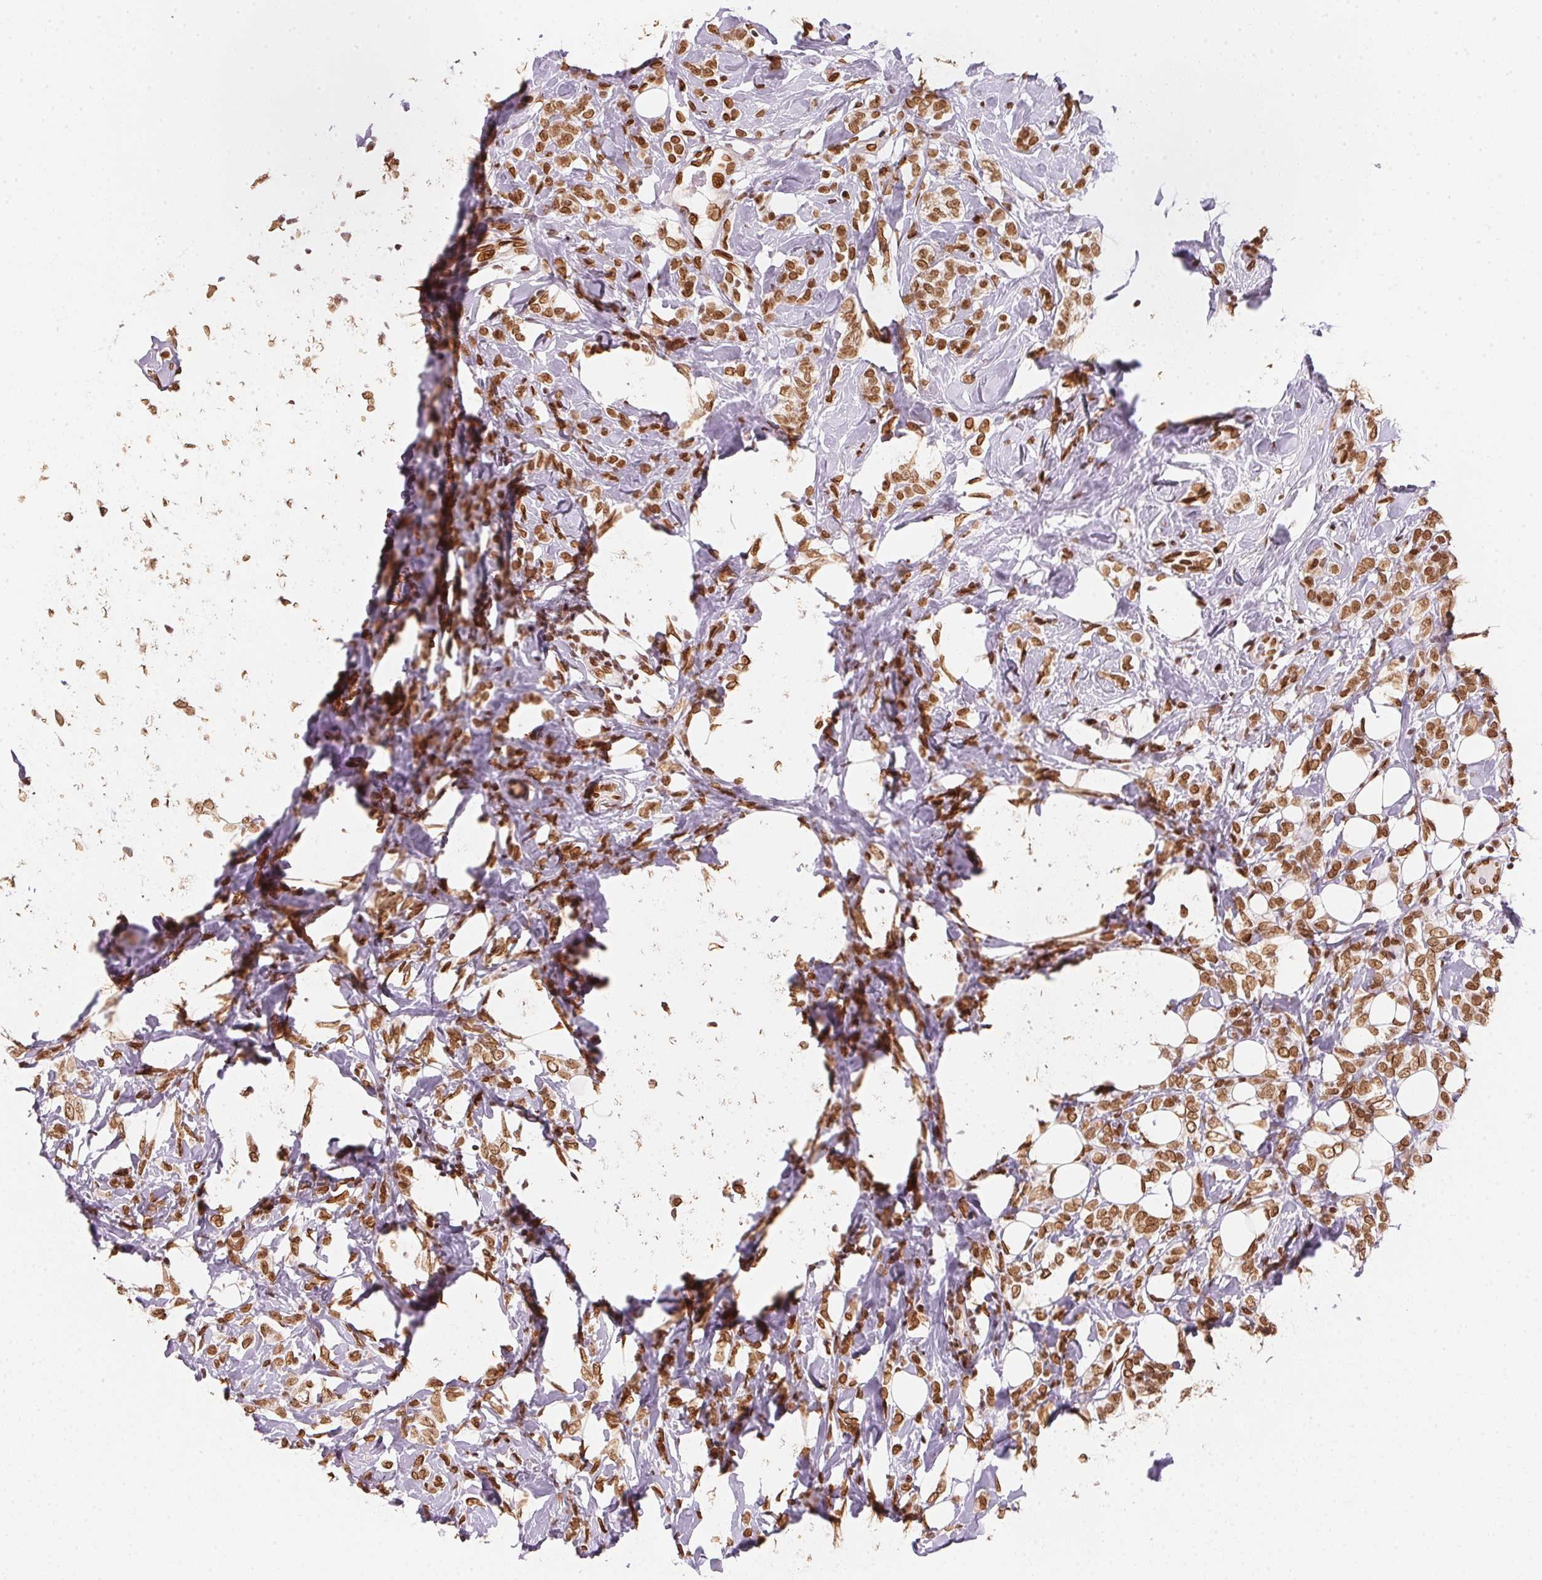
{"staining": {"intensity": "strong", "quantity": ">75%", "location": "cytoplasmic/membranous,nuclear"}, "tissue": "breast cancer", "cell_type": "Tumor cells", "image_type": "cancer", "snomed": [{"axis": "morphology", "description": "Lobular carcinoma"}, {"axis": "topography", "description": "Breast"}], "caption": "Breast lobular carcinoma stained with a brown dye shows strong cytoplasmic/membranous and nuclear positive positivity in about >75% of tumor cells.", "gene": "SAP30BP", "patient": {"sex": "female", "age": 49}}